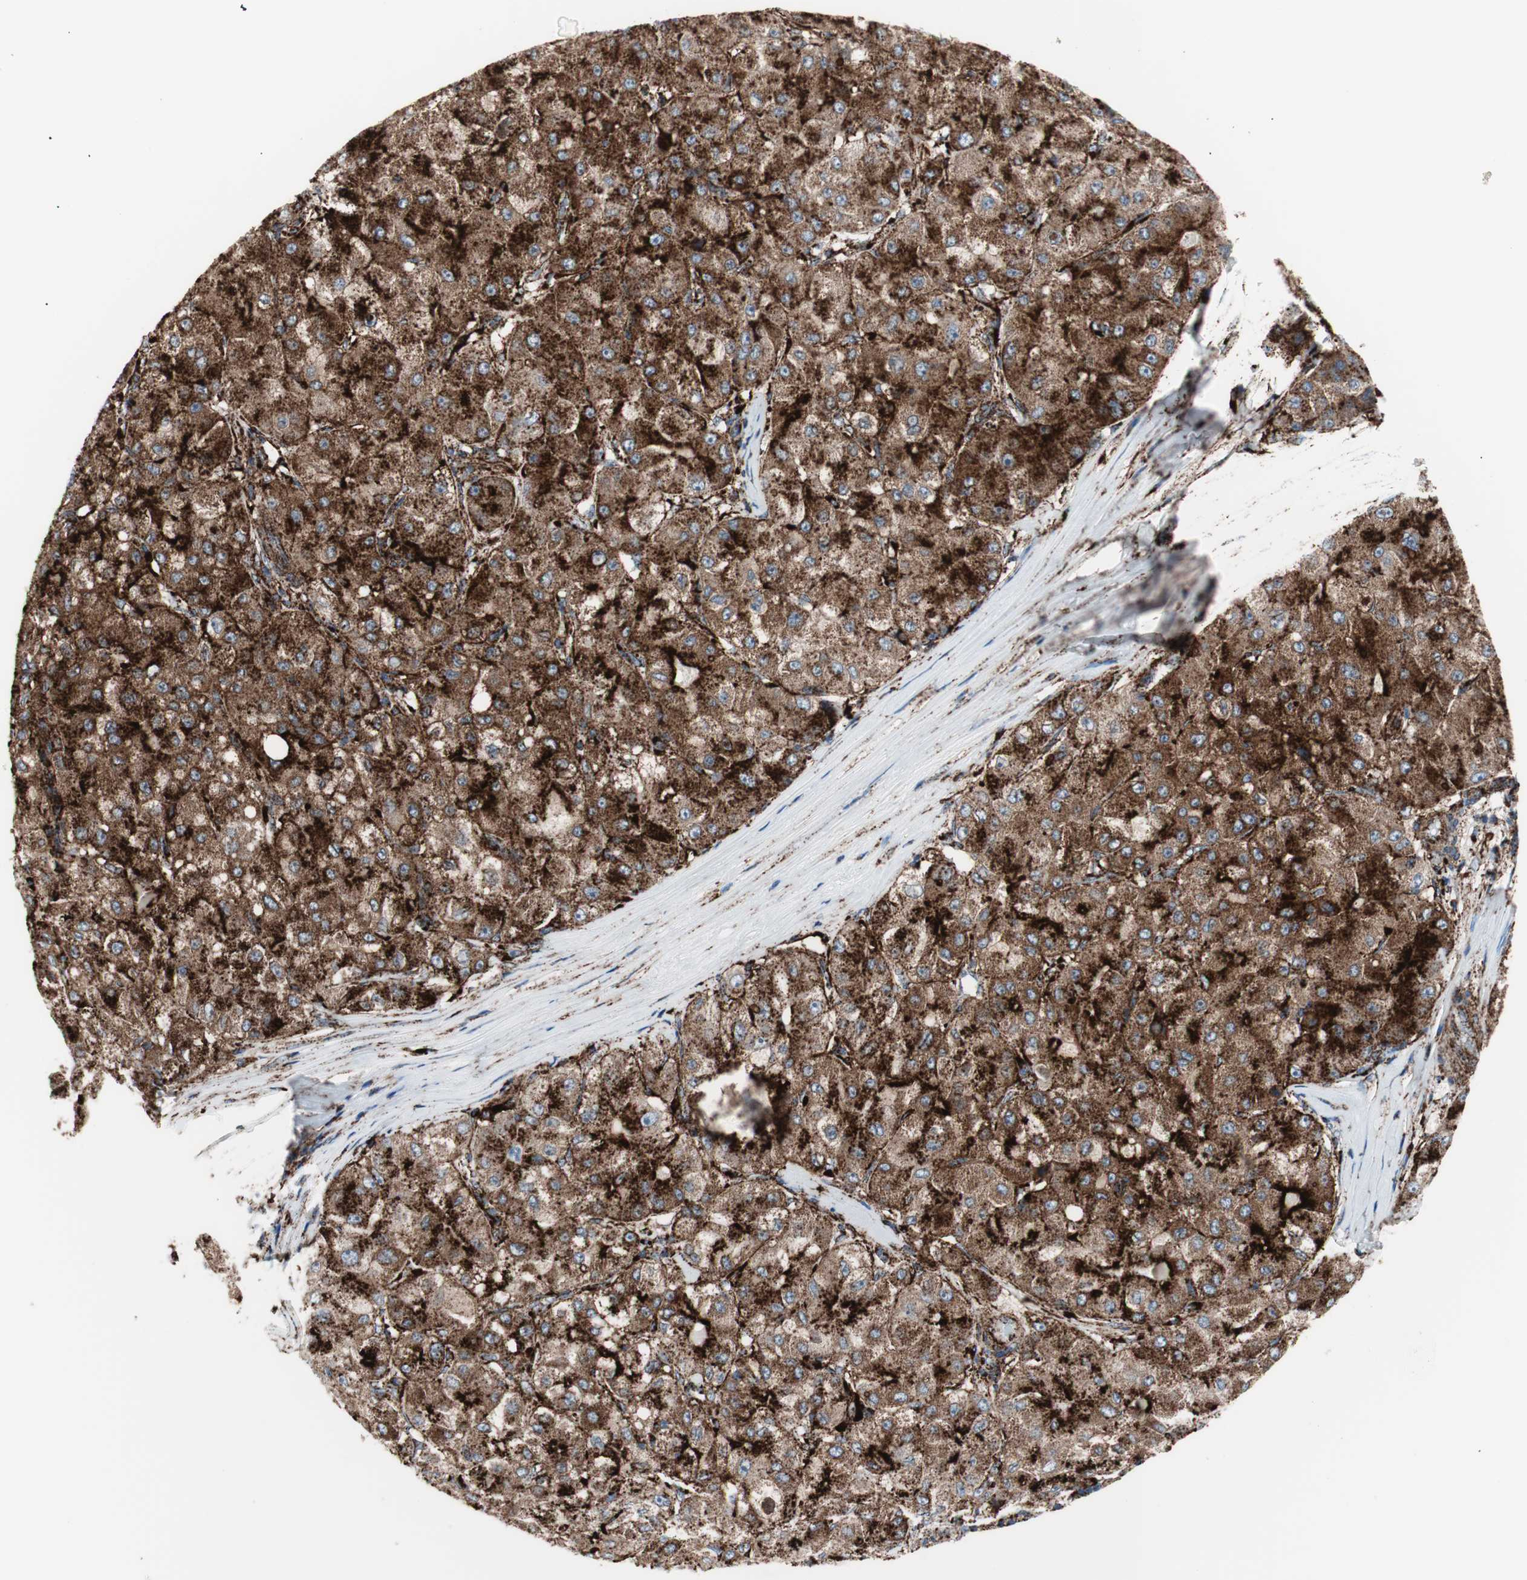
{"staining": {"intensity": "strong", "quantity": ">75%", "location": "cytoplasmic/membranous"}, "tissue": "liver cancer", "cell_type": "Tumor cells", "image_type": "cancer", "snomed": [{"axis": "morphology", "description": "Carcinoma, Hepatocellular, NOS"}, {"axis": "topography", "description": "Liver"}], "caption": "Protein staining of liver hepatocellular carcinoma tissue reveals strong cytoplasmic/membranous staining in about >75% of tumor cells.", "gene": "LAMP1", "patient": {"sex": "male", "age": 80}}